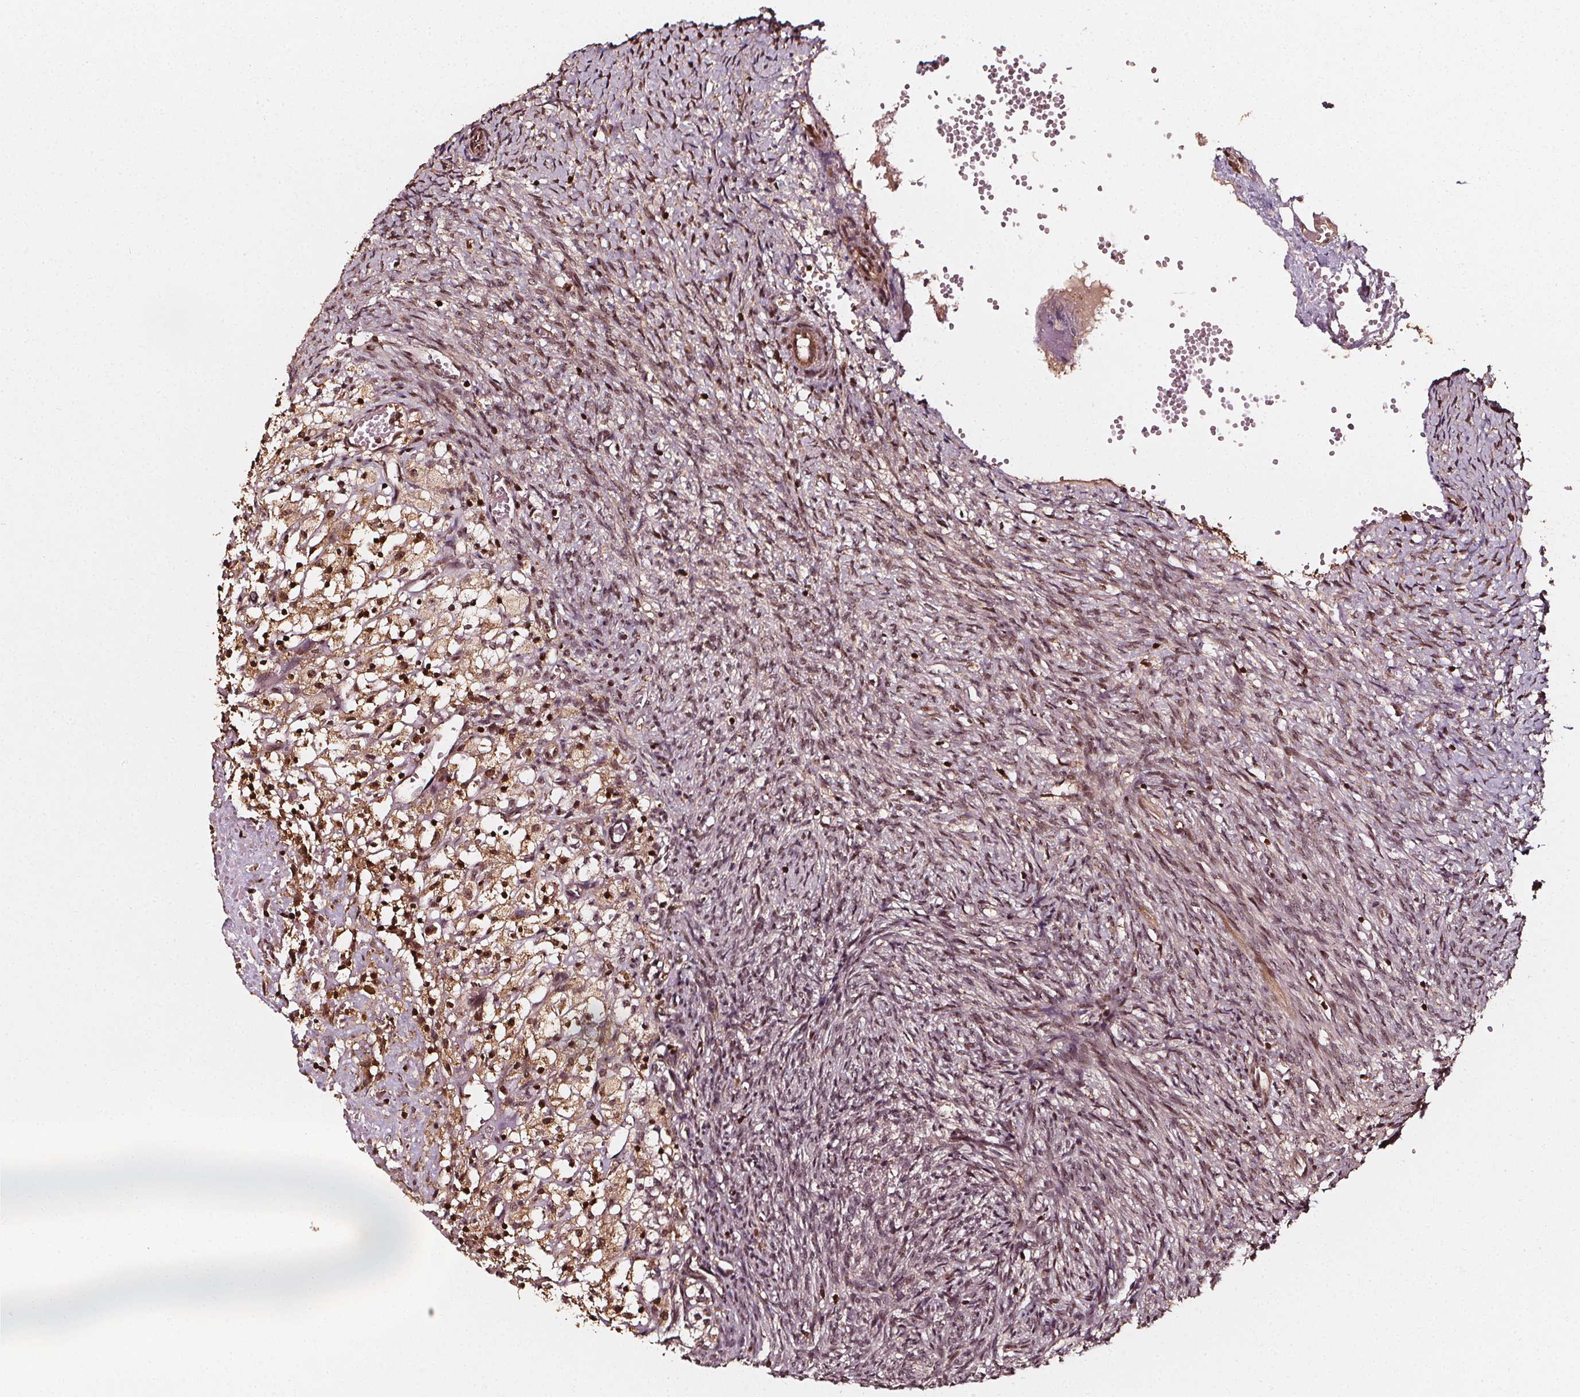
{"staining": {"intensity": "moderate", "quantity": ">75%", "location": "cytoplasmic/membranous,nuclear"}, "tissue": "ovary", "cell_type": "Follicle cells", "image_type": "normal", "snomed": [{"axis": "morphology", "description": "Normal tissue, NOS"}, {"axis": "topography", "description": "Ovary"}], "caption": "An image showing moderate cytoplasmic/membranous,nuclear positivity in about >75% of follicle cells in benign ovary, as visualized by brown immunohistochemical staining.", "gene": "EXOSC9", "patient": {"sex": "female", "age": 46}}